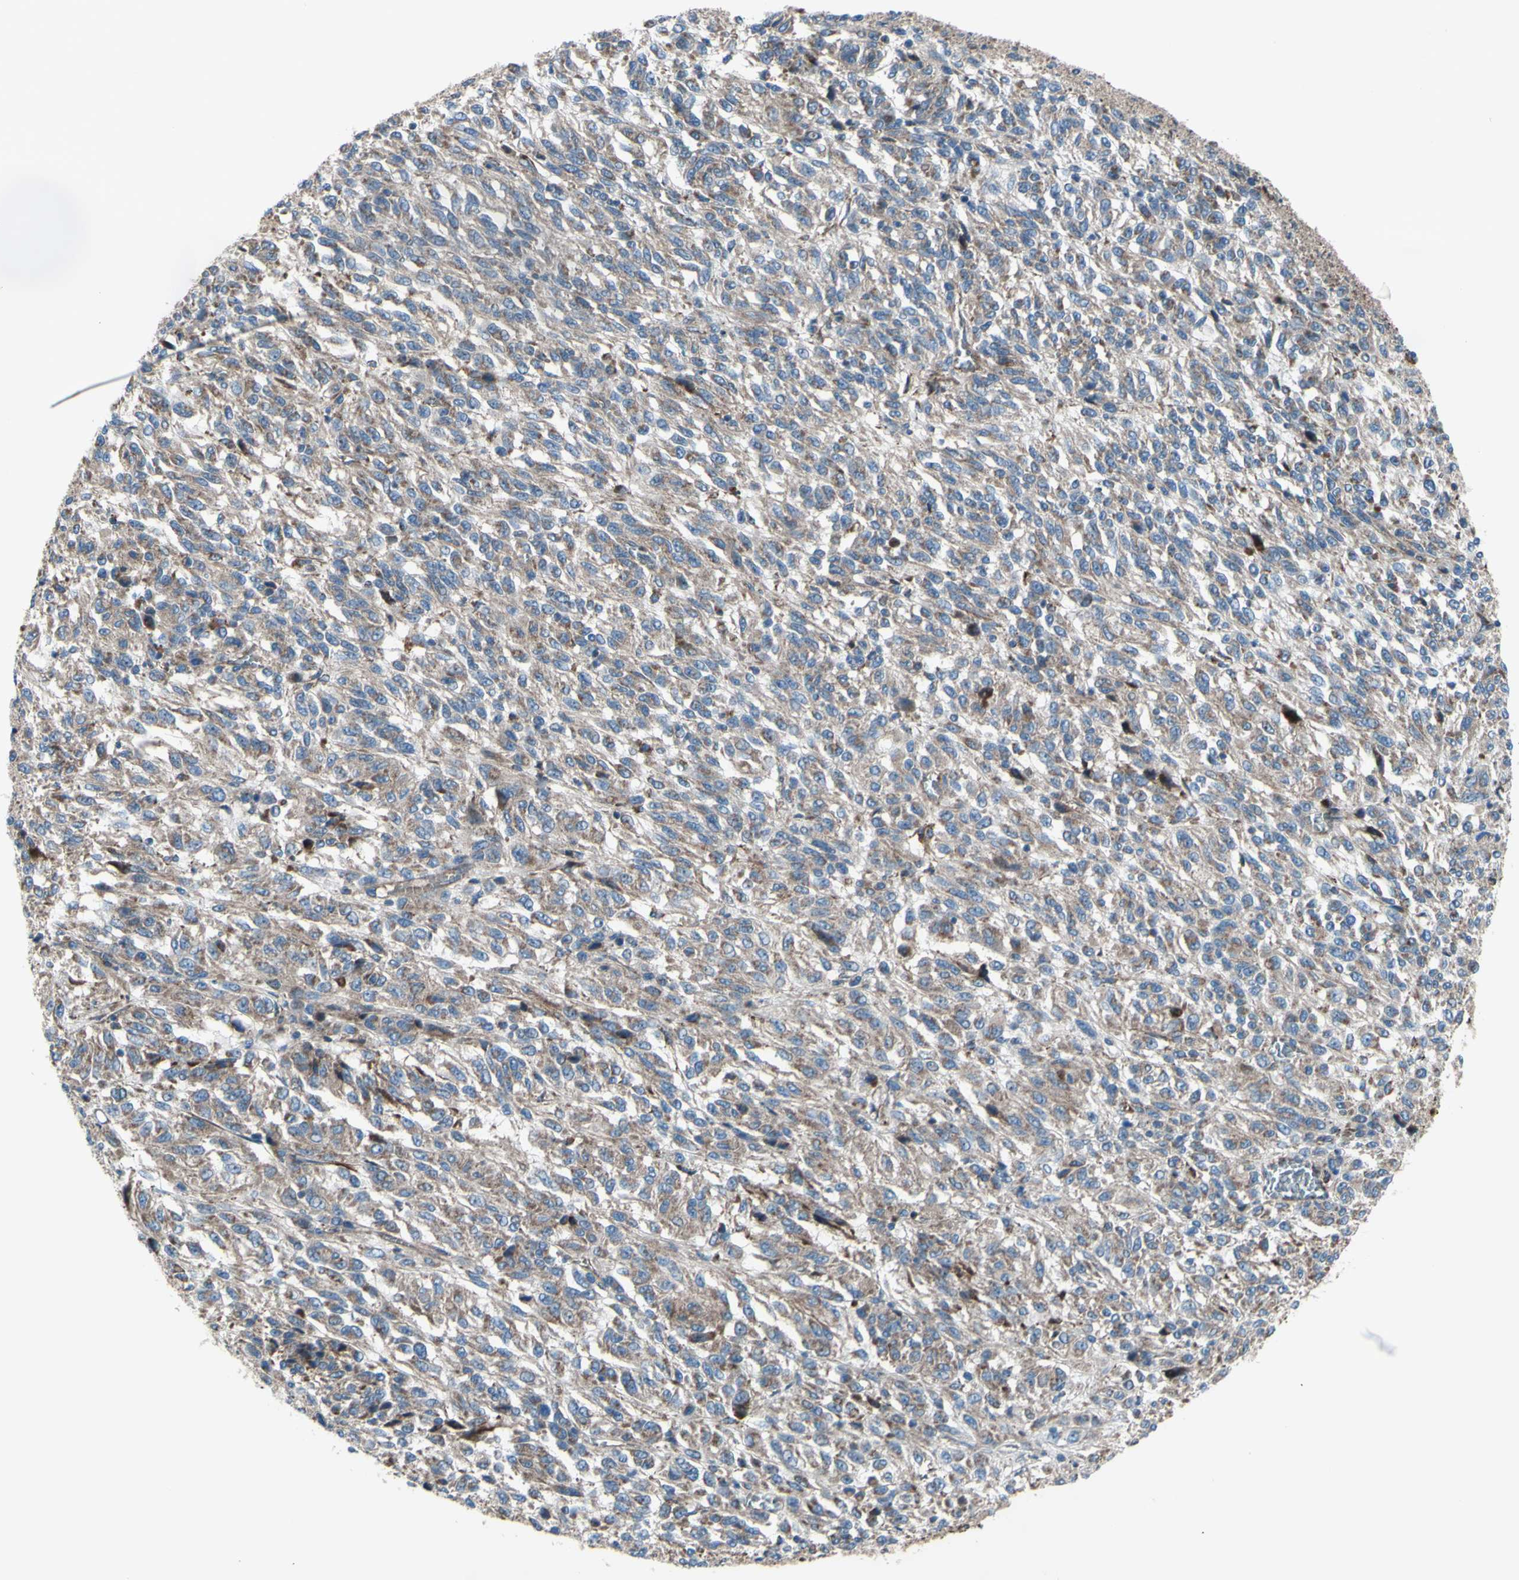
{"staining": {"intensity": "moderate", "quantity": ">75%", "location": "cytoplasmic/membranous"}, "tissue": "melanoma", "cell_type": "Tumor cells", "image_type": "cancer", "snomed": [{"axis": "morphology", "description": "Malignant melanoma, Metastatic site"}, {"axis": "topography", "description": "Lung"}], "caption": "DAB immunohistochemical staining of human malignant melanoma (metastatic site) reveals moderate cytoplasmic/membranous protein staining in about >75% of tumor cells.", "gene": "EMC7", "patient": {"sex": "male", "age": 64}}